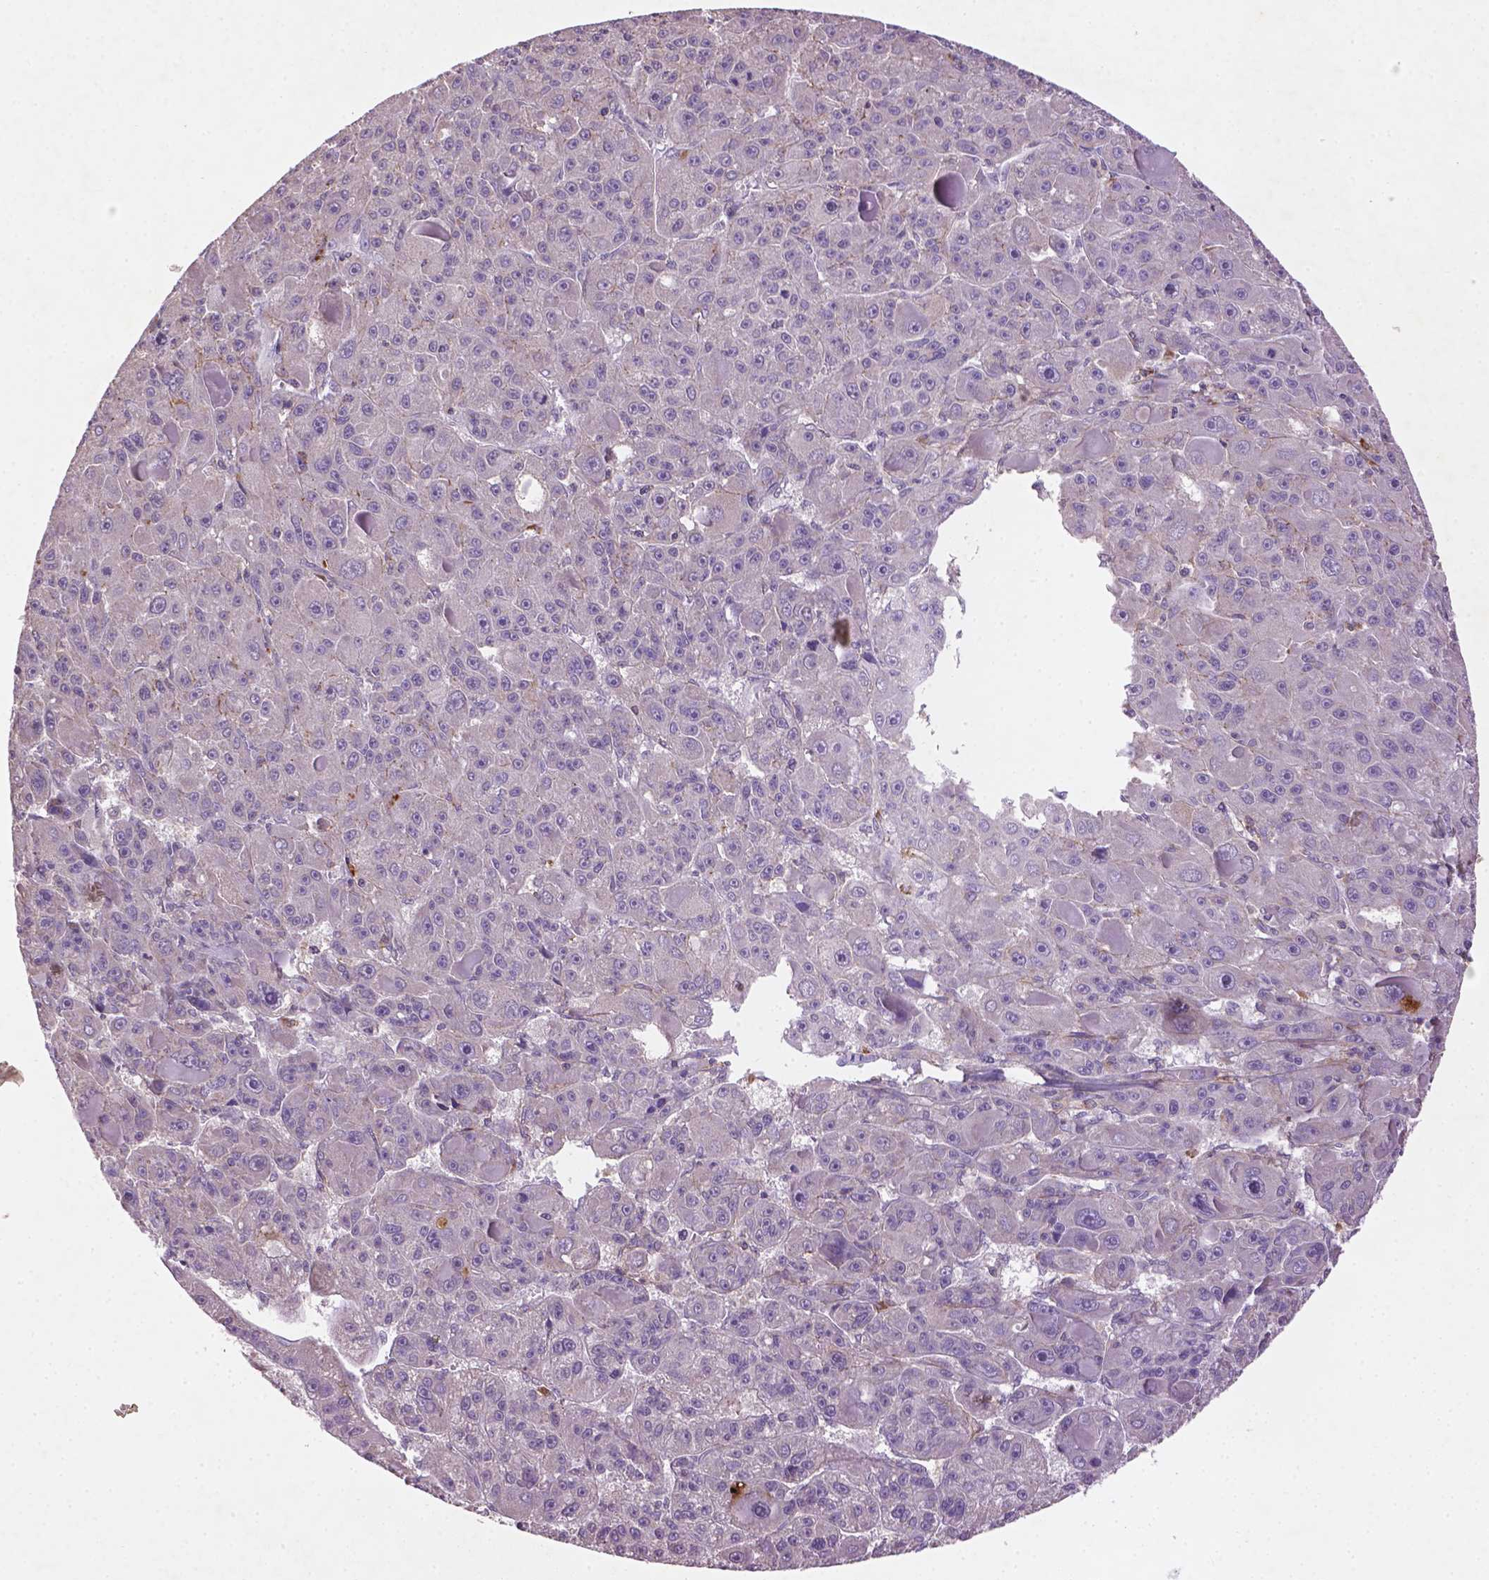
{"staining": {"intensity": "negative", "quantity": "none", "location": "none"}, "tissue": "liver cancer", "cell_type": "Tumor cells", "image_type": "cancer", "snomed": [{"axis": "morphology", "description": "Carcinoma, Hepatocellular, NOS"}, {"axis": "topography", "description": "Liver"}], "caption": "Human liver cancer stained for a protein using immunohistochemistry demonstrates no expression in tumor cells.", "gene": "LRRC3C", "patient": {"sex": "male", "age": 76}}